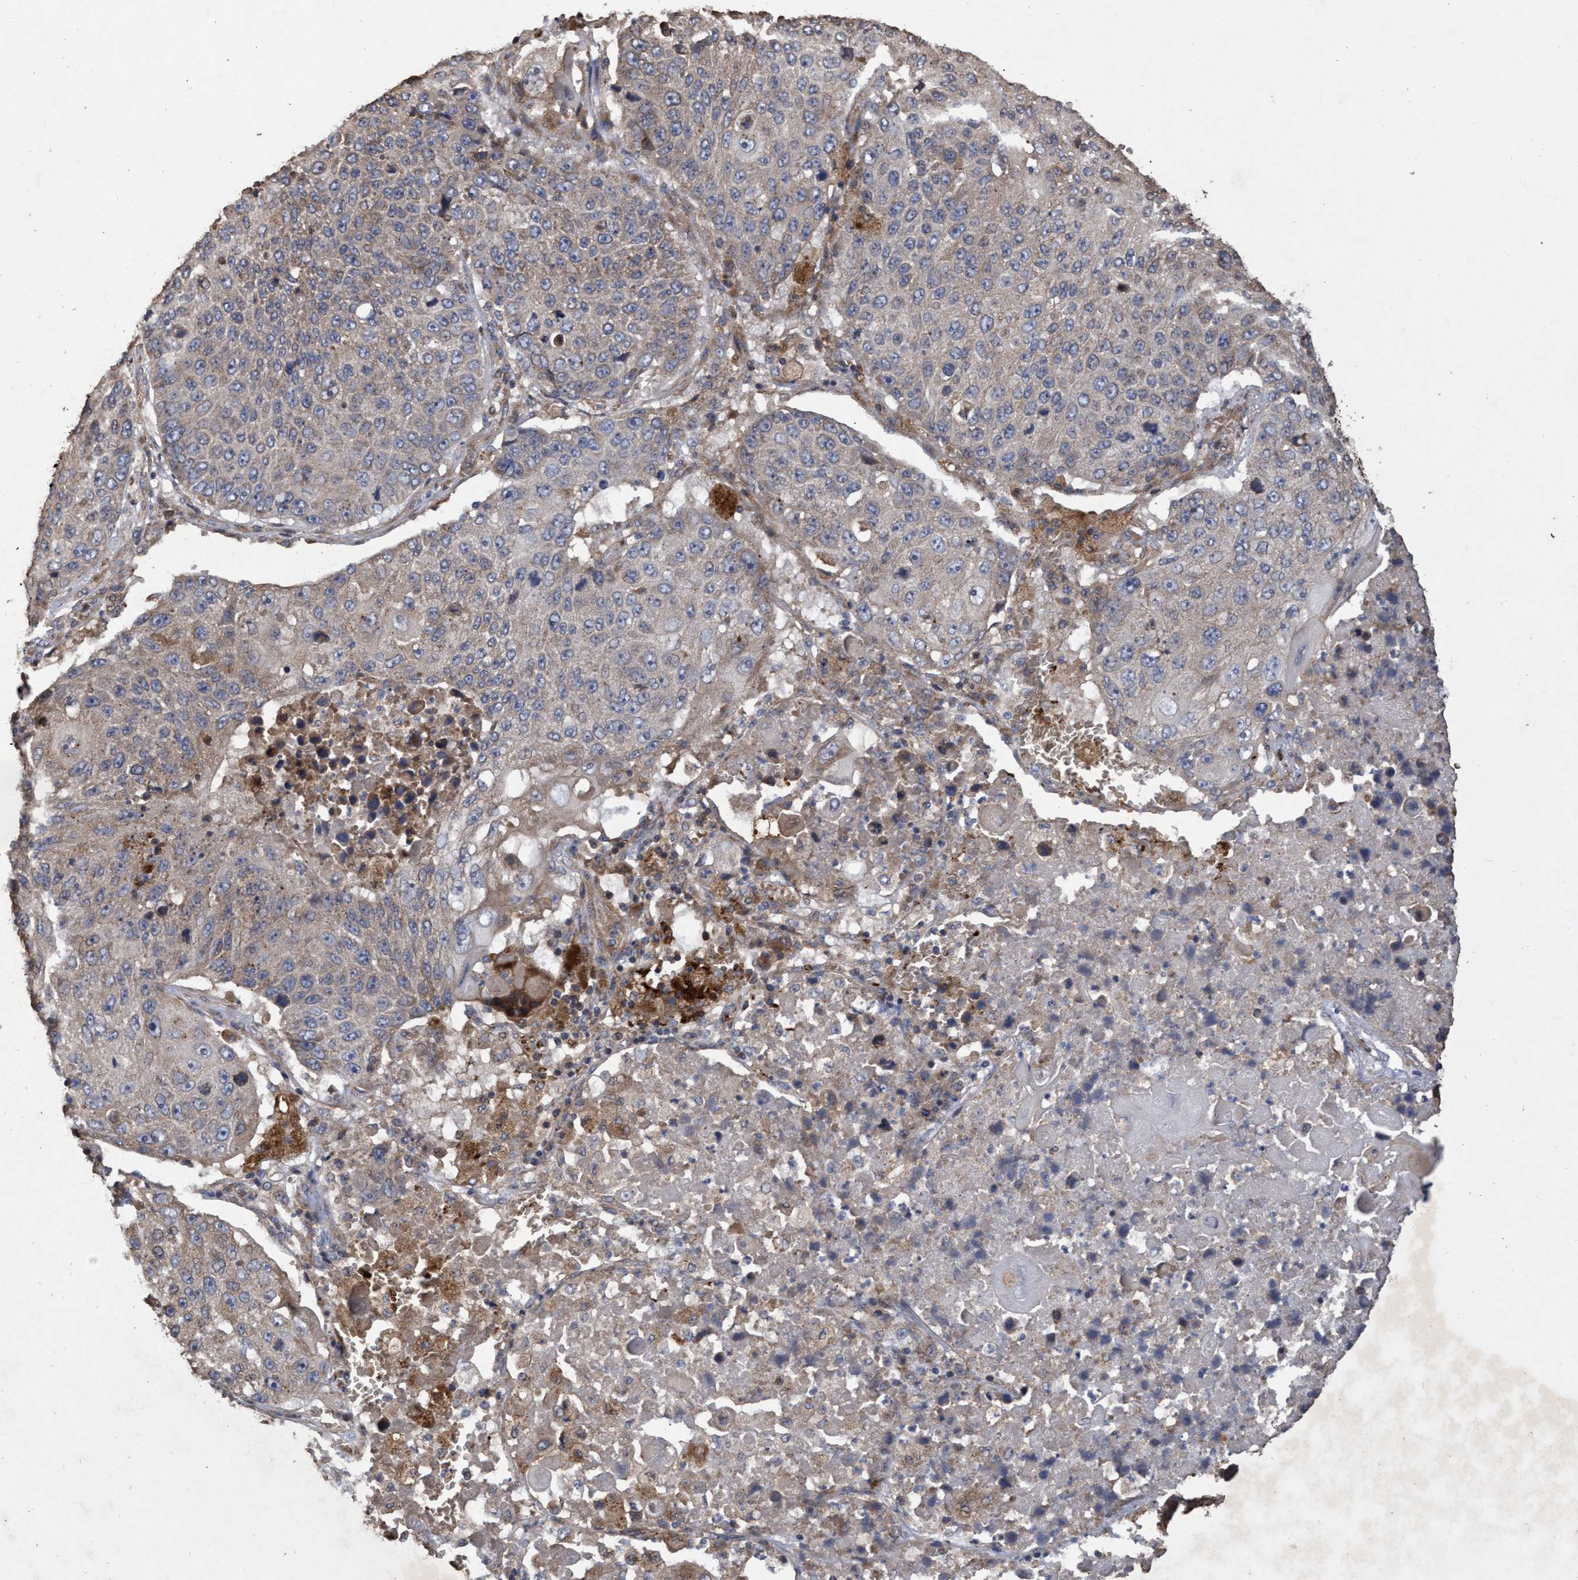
{"staining": {"intensity": "weak", "quantity": "25%-75%", "location": "cytoplasmic/membranous"}, "tissue": "lung cancer", "cell_type": "Tumor cells", "image_type": "cancer", "snomed": [{"axis": "morphology", "description": "Squamous cell carcinoma, NOS"}, {"axis": "topography", "description": "Lung"}], "caption": "Lung cancer stained with DAB immunohistochemistry (IHC) displays low levels of weak cytoplasmic/membranous staining in approximately 25%-75% of tumor cells.", "gene": "CHMP6", "patient": {"sex": "male", "age": 61}}